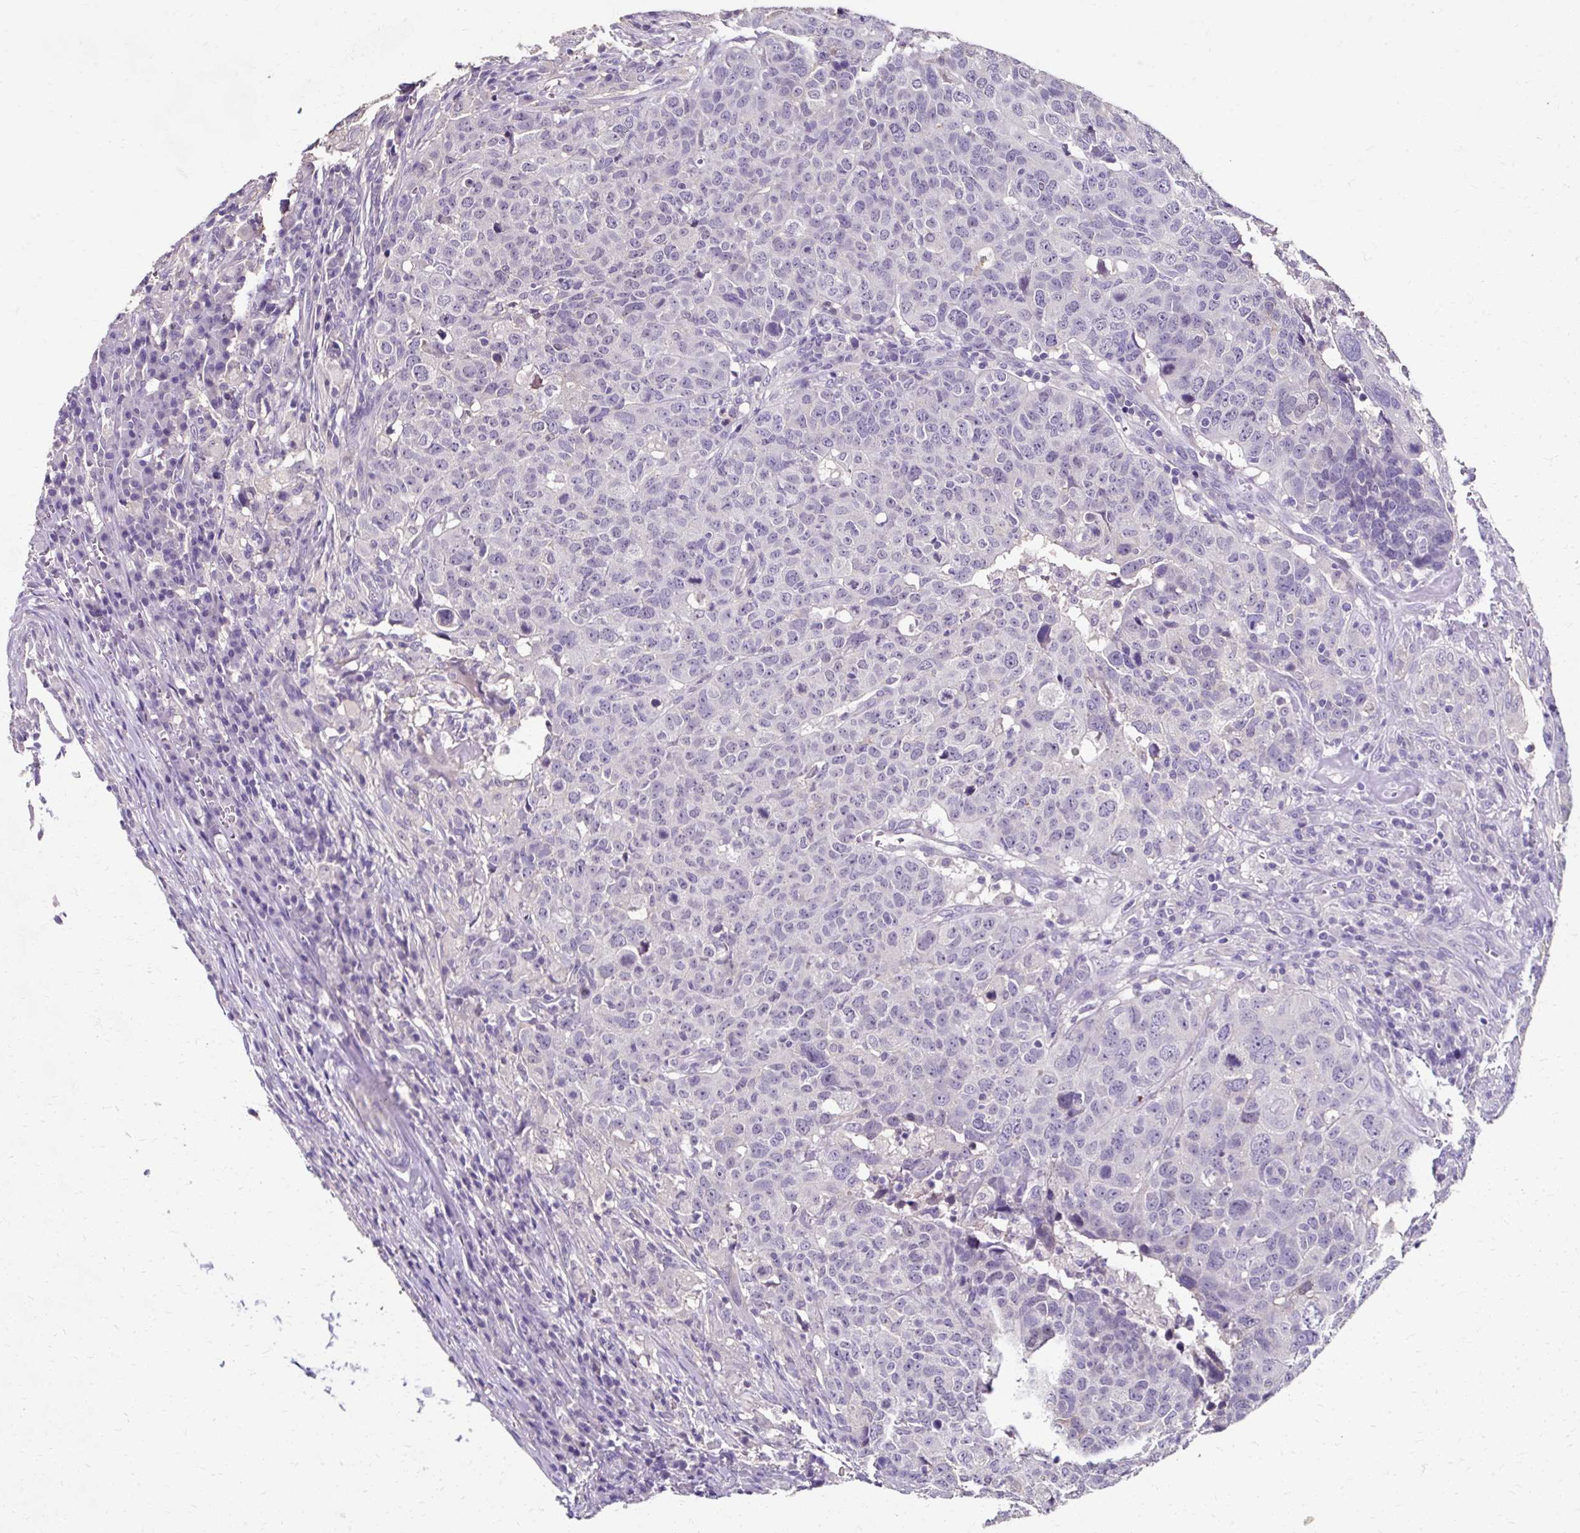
{"staining": {"intensity": "negative", "quantity": "none", "location": "none"}, "tissue": "head and neck cancer", "cell_type": "Tumor cells", "image_type": "cancer", "snomed": [{"axis": "morphology", "description": "Normal tissue, NOS"}, {"axis": "morphology", "description": "Squamous cell carcinoma, NOS"}, {"axis": "topography", "description": "Skeletal muscle"}, {"axis": "topography", "description": "Vascular tissue"}, {"axis": "topography", "description": "Peripheral nerve tissue"}, {"axis": "topography", "description": "Head-Neck"}], "caption": "This is an IHC micrograph of head and neck cancer. There is no expression in tumor cells.", "gene": "KLHL24", "patient": {"sex": "male", "age": 66}}